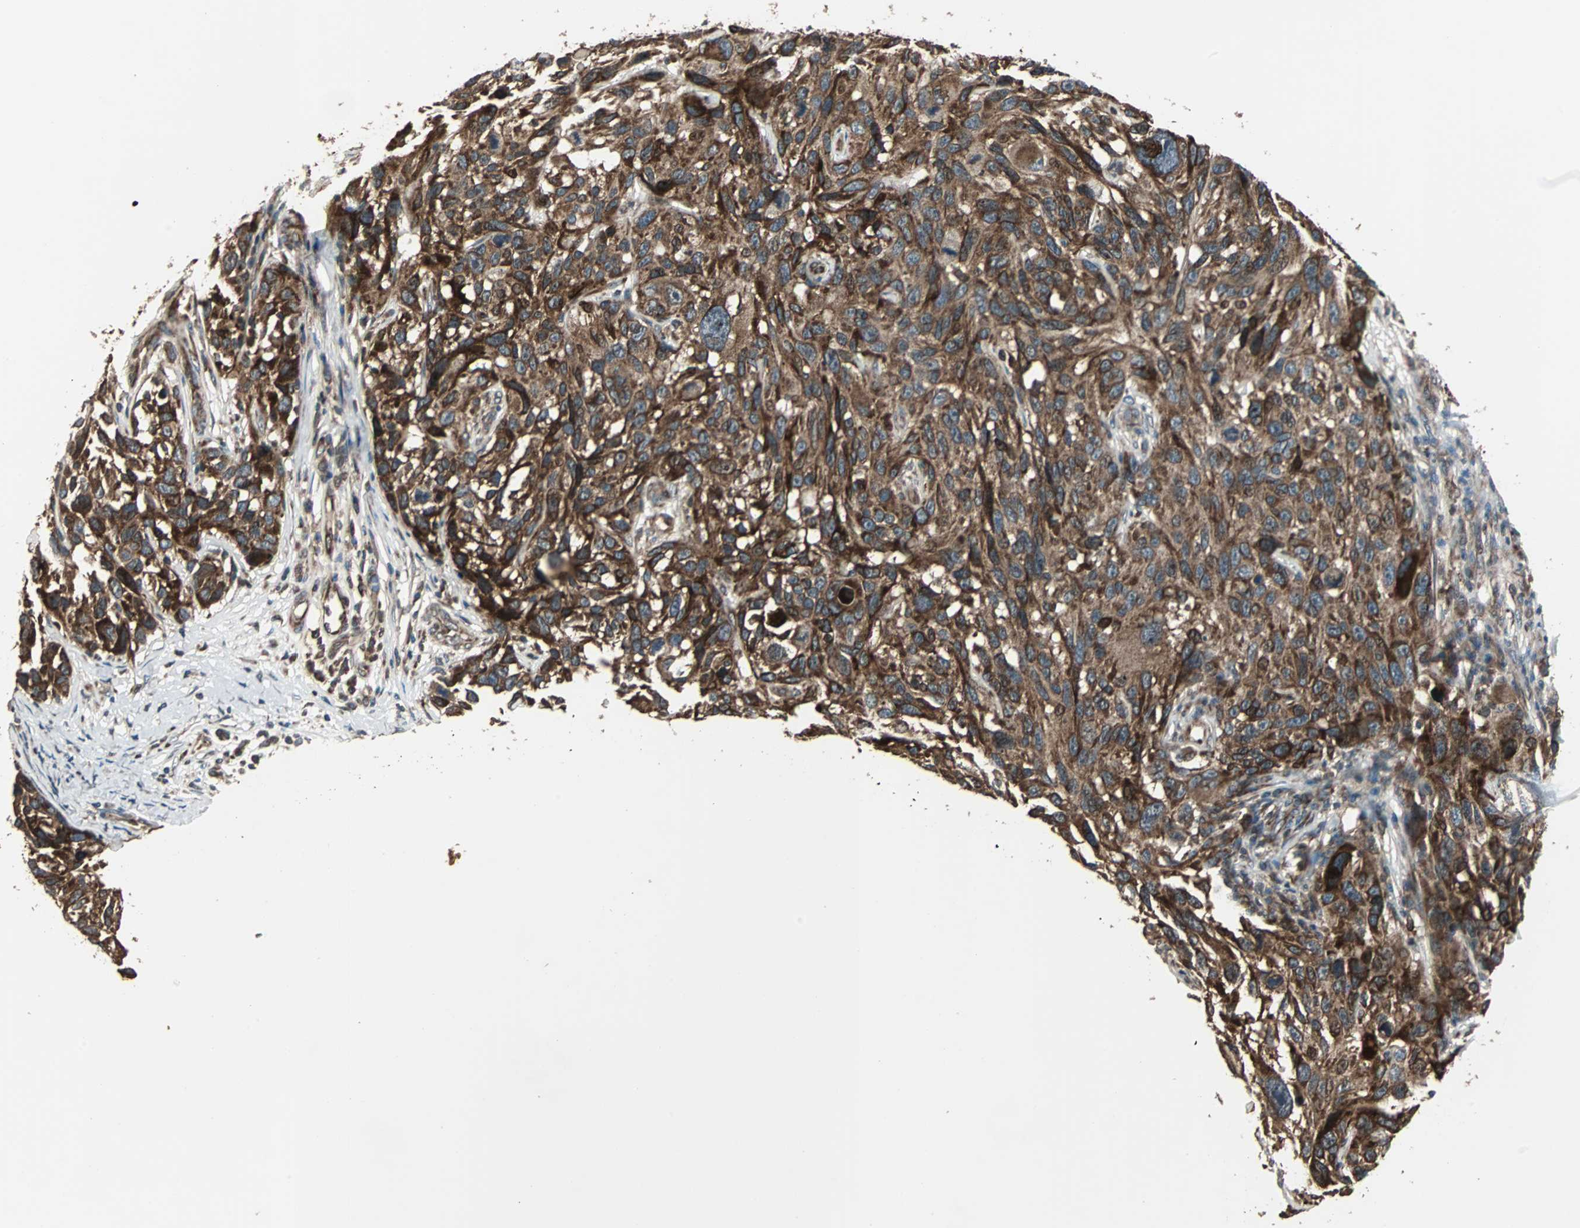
{"staining": {"intensity": "strong", "quantity": ">75%", "location": "cytoplasmic/membranous"}, "tissue": "melanoma", "cell_type": "Tumor cells", "image_type": "cancer", "snomed": [{"axis": "morphology", "description": "Malignant melanoma, NOS"}, {"axis": "topography", "description": "Skin"}], "caption": "DAB immunohistochemical staining of human malignant melanoma reveals strong cytoplasmic/membranous protein expression in approximately >75% of tumor cells. Nuclei are stained in blue.", "gene": "RAB7A", "patient": {"sex": "male", "age": 53}}